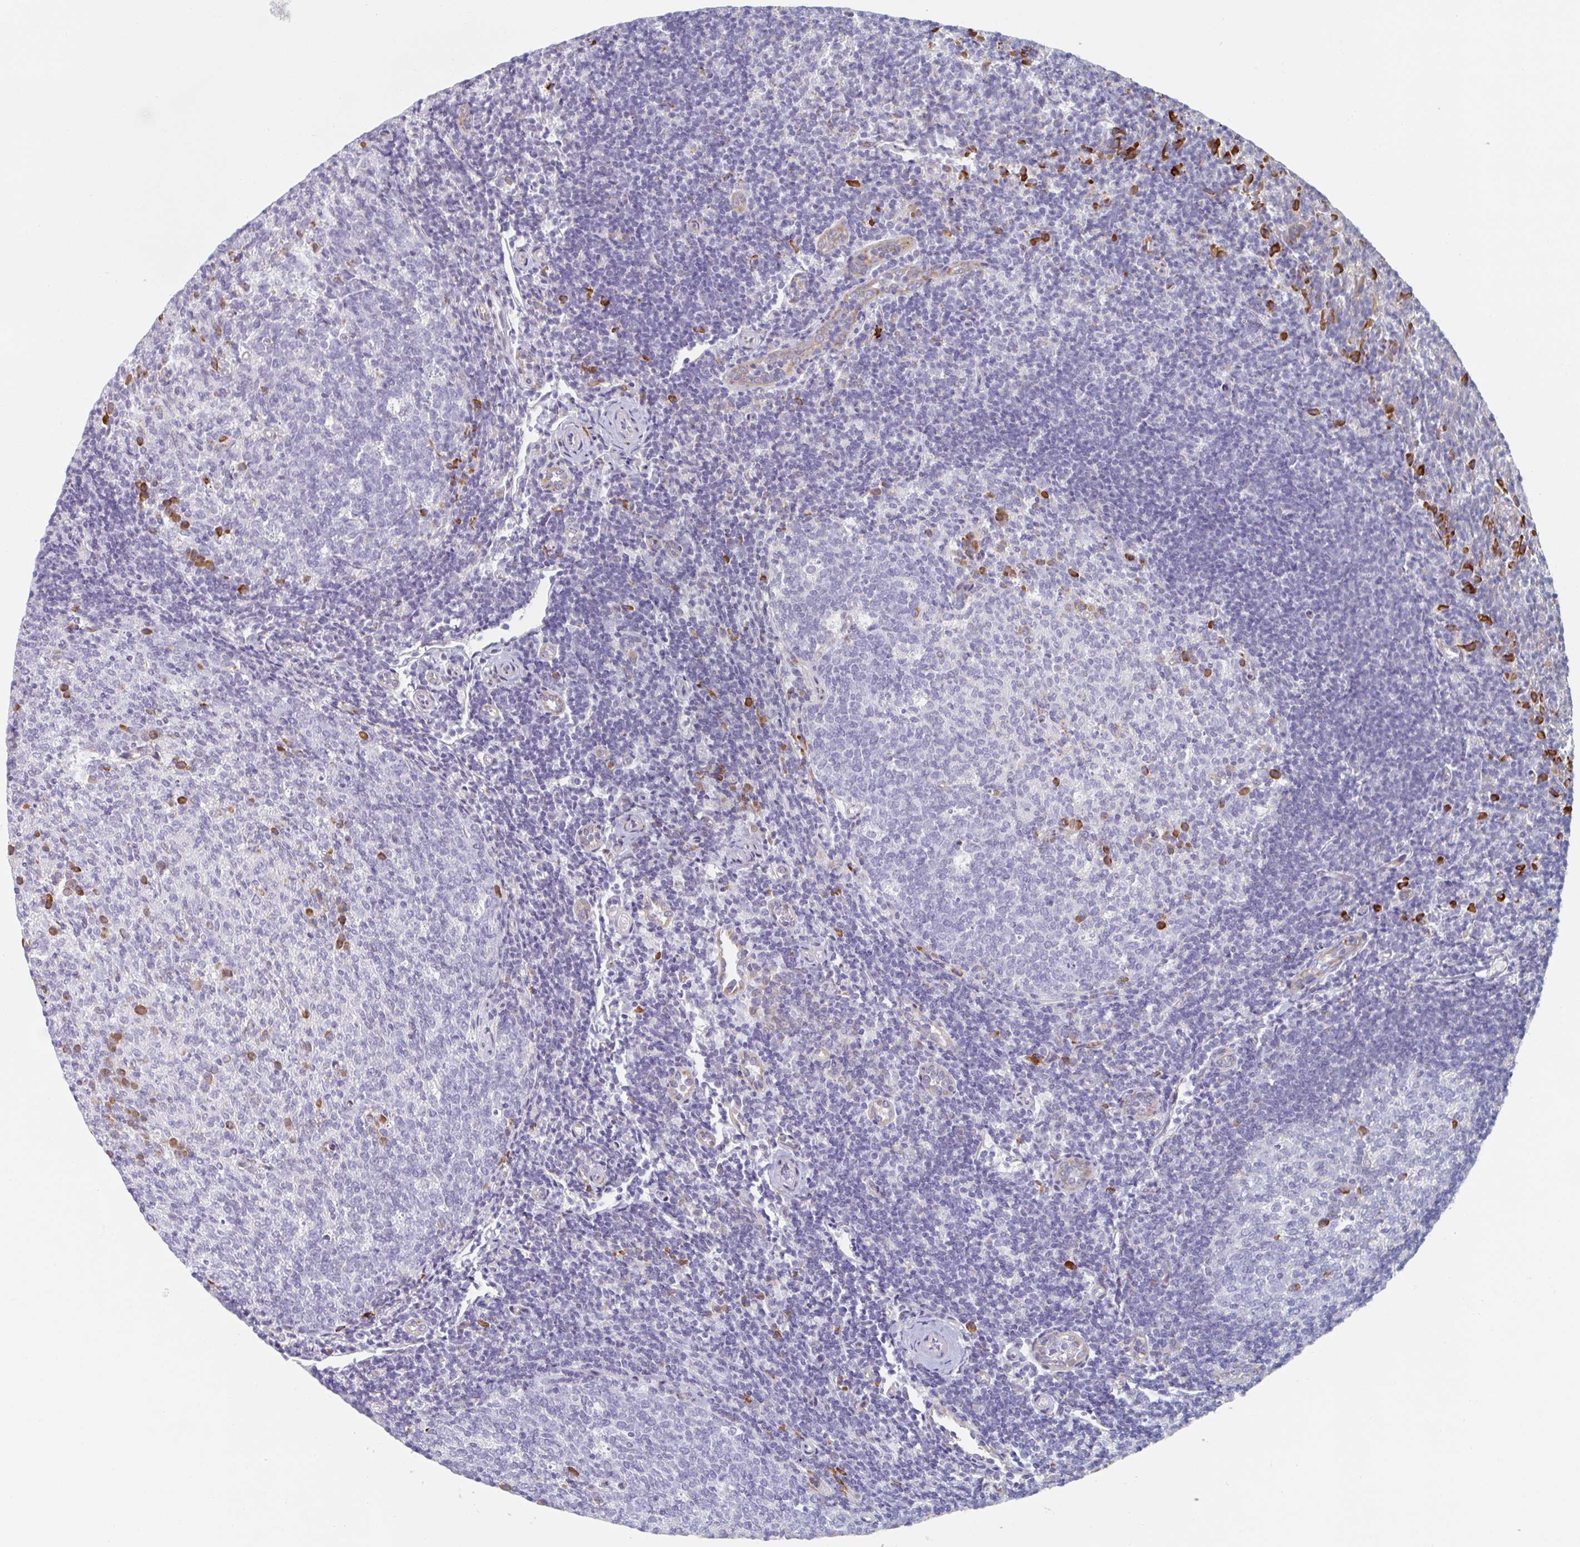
{"staining": {"intensity": "strong", "quantity": "<25%", "location": "cytoplasmic/membranous"}, "tissue": "tonsil", "cell_type": "Germinal center cells", "image_type": "normal", "snomed": [{"axis": "morphology", "description": "Normal tissue, NOS"}, {"axis": "topography", "description": "Tonsil"}], "caption": "High-magnification brightfield microscopy of unremarkable tonsil stained with DAB (3,3'-diaminobenzidine) (brown) and counterstained with hematoxylin (blue). germinal center cells exhibit strong cytoplasmic/membranous positivity is present in approximately<25% of cells.", "gene": "TRAPPC10", "patient": {"sex": "female", "age": 10}}